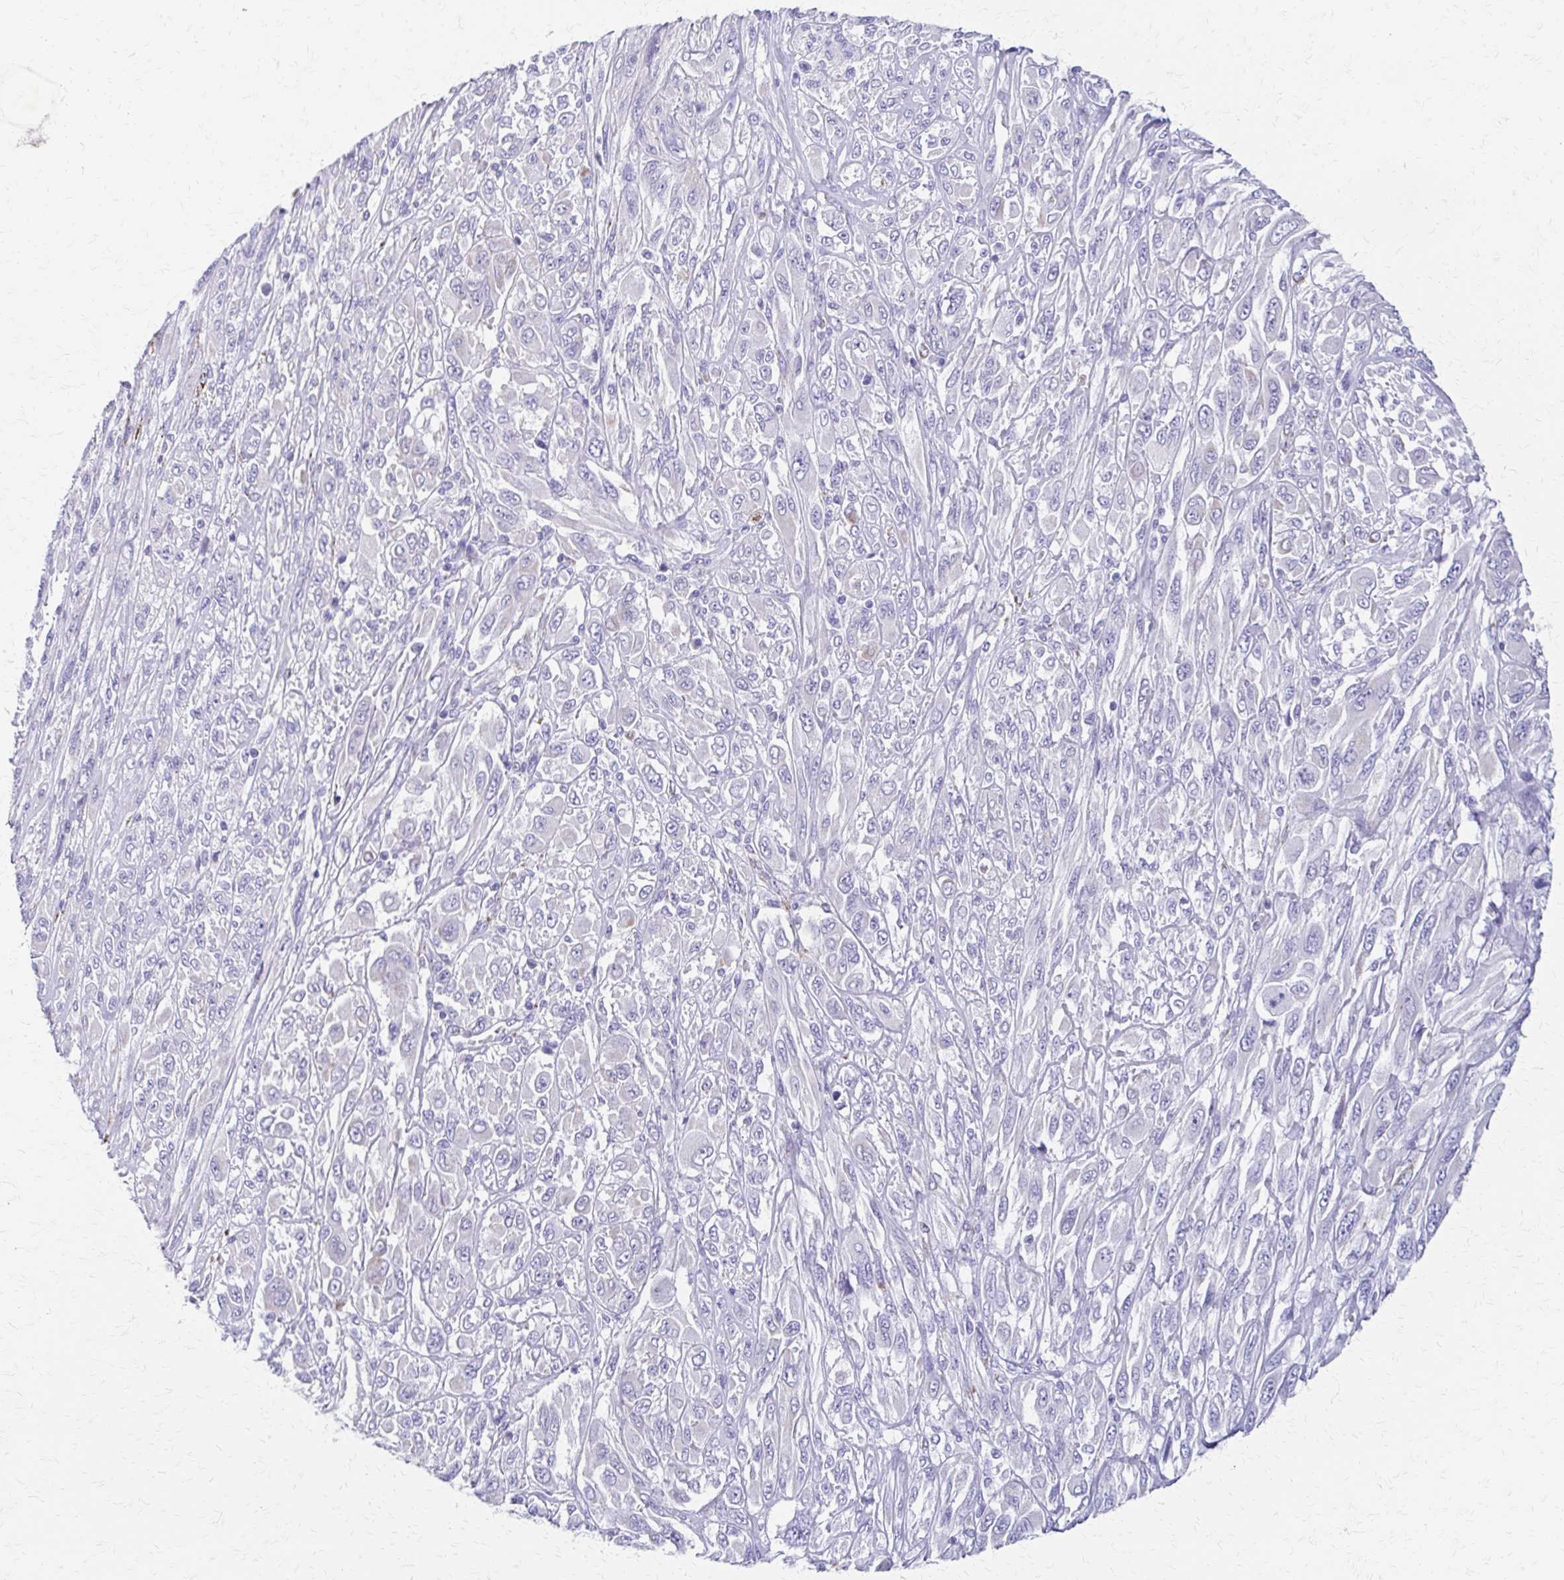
{"staining": {"intensity": "negative", "quantity": "none", "location": "none"}, "tissue": "melanoma", "cell_type": "Tumor cells", "image_type": "cancer", "snomed": [{"axis": "morphology", "description": "Malignant melanoma, NOS"}, {"axis": "topography", "description": "Skin"}], "caption": "A high-resolution histopathology image shows immunohistochemistry (IHC) staining of melanoma, which exhibits no significant positivity in tumor cells.", "gene": "ZSCAN5B", "patient": {"sex": "female", "age": 91}}